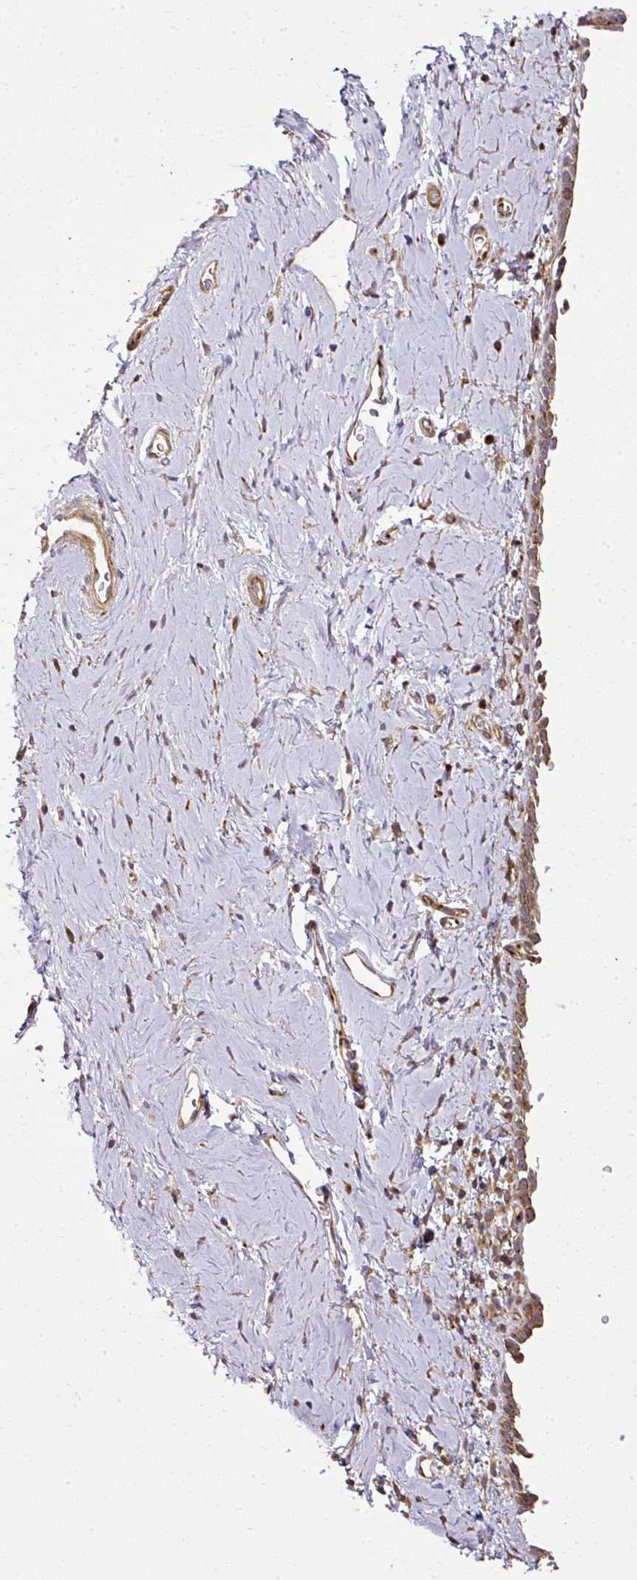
{"staining": {"intensity": "strong", "quantity": "25%-75%", "location": "cytoplasmic/membranous,nuclear"}, "tissue": "vagina", "cell_type": "Squamous epithelial cells", "image_type": "normal", "snomed": [{"axis": "morphology", "description": "Normal tissue, NOS"}, {"axis": "morphology", "description": "Adenocarcinoma, NOS"}, {"axis": "topography", "description": "Rectum"}, {"axis": "topography", "description": "Vagina"}, {"axis": "topography", "description": "Peripheral nerve tissue"}], "caption": "Immunohistochemical staining of normal human vagina displays 25%-75% levels of strong cytoplasmic/membranous,nuclear protein positivity in approximately 25%-75% of squamous epithelial cells.", "gene": "ATAT1", "patient": {"sex": "female", "age": 71}}